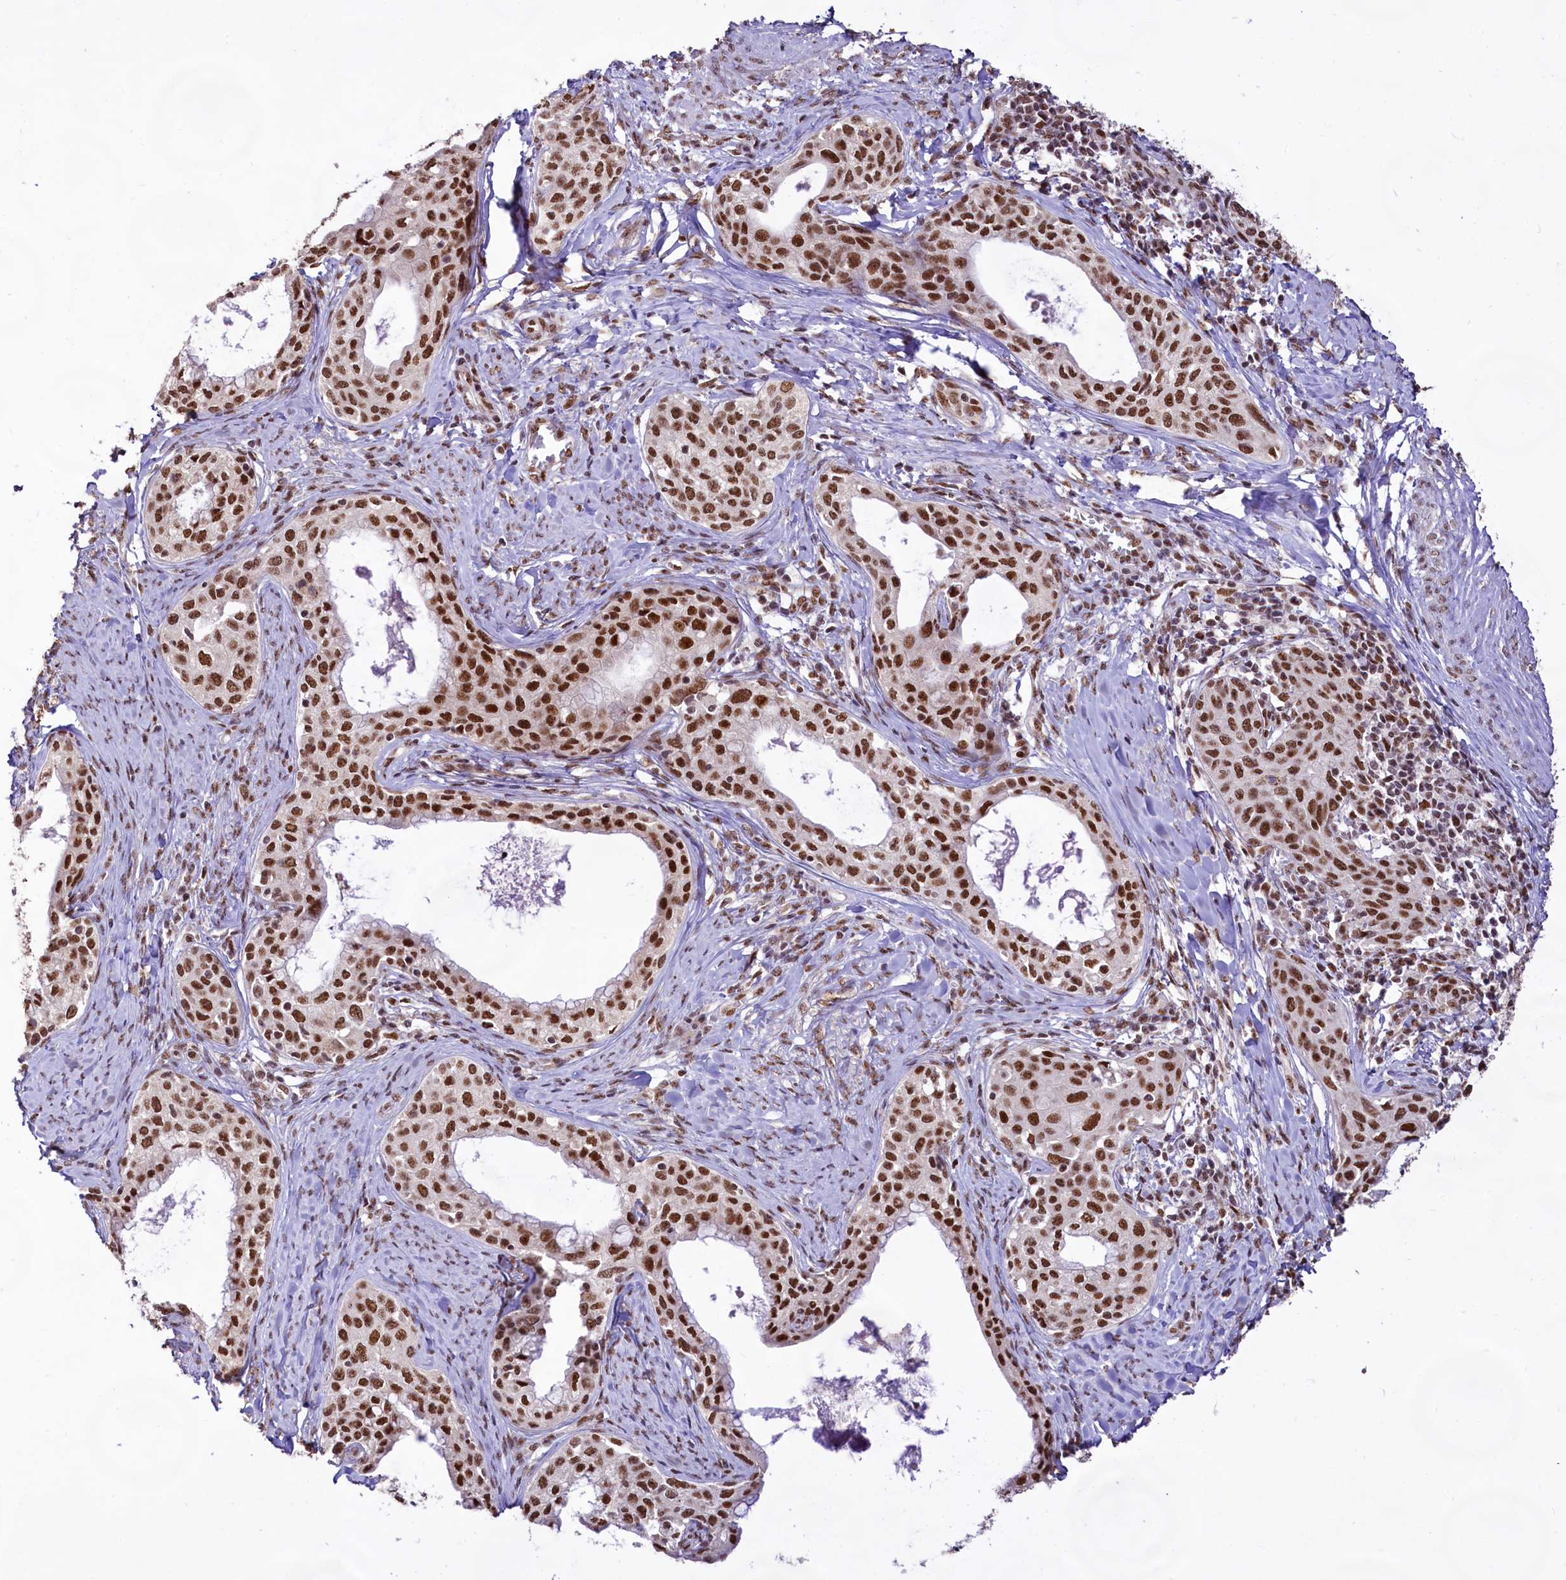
{"staining": {"intensity": "strong", "quantity": ">75%", "location": "nuclear"}, "tissue": "cervical cancer", "cell_type": "Tumor cells", "image_type": "cancer", "snomed": [{"axis": "morphology", "description": "Squamous cell carcinoma, NOS"}, {"axis": "morphology", "description": "Adenocarcinoma, NOS"}, {"axis": "topography", "description": "Cervix"}], "caption": "A brown stain shows strong nuclear expression of a protein in human cervical cancer tumor cells. (DAB (3,3'-diaminobenzidine) IHC with brightfield microscopy, high magnification).", "gene": "HIRA", "patient": {"sex": "female", "age": 52}}